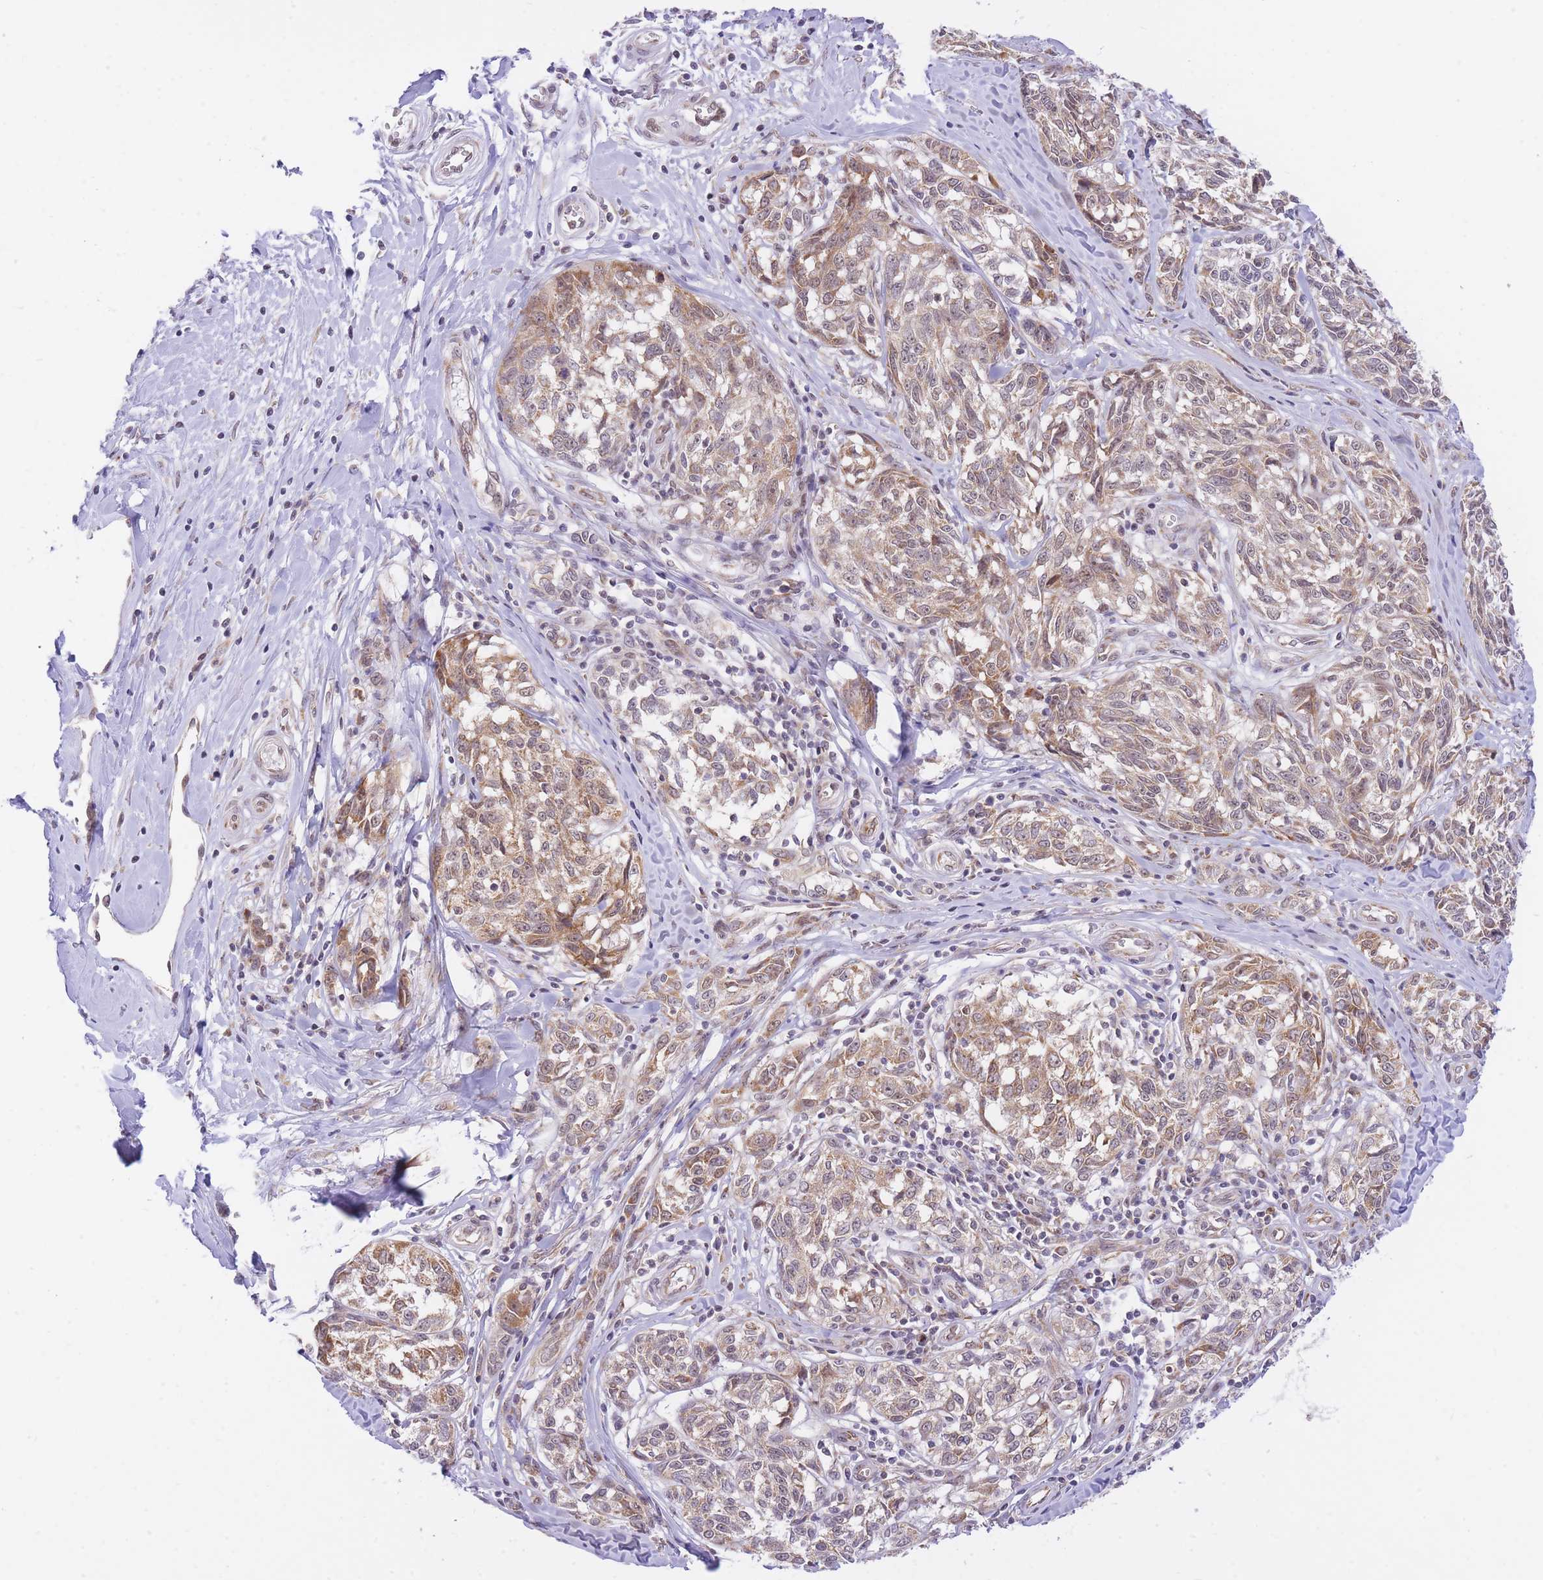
{"staining": {"intensity": "moderate", "quantity": ">75%", "location": "cytoplasmic/membranous,nuclear"}, "tissue": "melanoma", "cell_type": "Tumor cells", "image_type": "cancer", "snomed": [{"axis": "morphology", "description": "Normal tissue, NOS"}, {"axis": "morphology", "description": "Malignant melanoma, NOS"}, {"axis": "topography", "description": "Skin"}], "caption": "This is a histology image of immunohistochemistry staining of melanoma, which shows moderate staining in the cytoplasmic/membranous and nuclear of tumor cells.", "gene": "EXOSC8", "patient": {"sex": "female", "age": 64}}